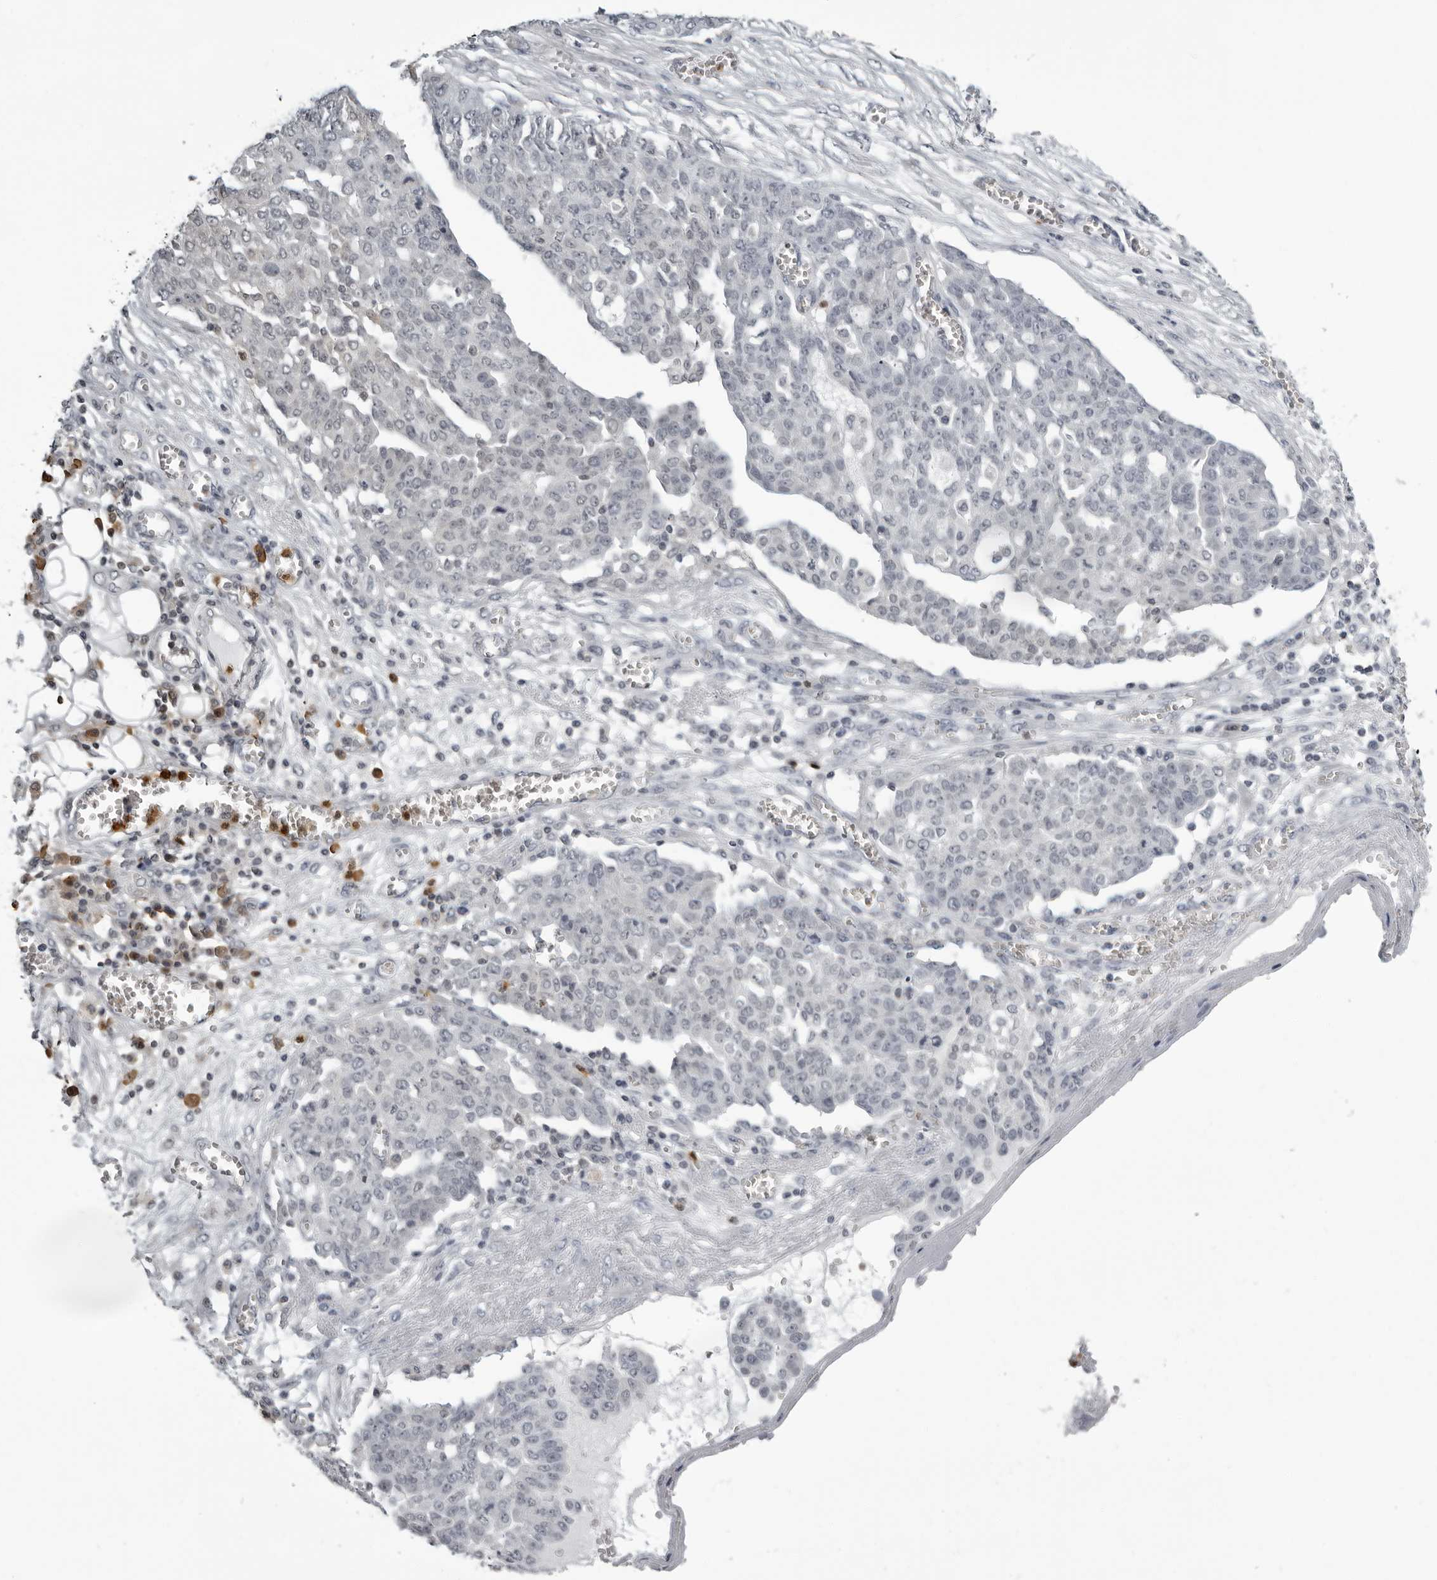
{"staining": {"intensity": "negative", "quantity": "none", "location": "none"}, "tissue": "ovarian cancer", "cell_type": "Tumor cells", "image_type": "cancer", "snomed": [{"axis": "morphology", "description": "Cystadenocarcinoma, serous, NOS"}, {"axis": "topography", "description": "Soft tissue"}, {"axis": "topography", "description": "Ovary"}], "caption": "Ovarian serous cystadenocarcinoma stained for a protein using IHC displays no expression tumor cells.", "gene": "RTCA", "patient": {"sex": "female", "age": 57}}